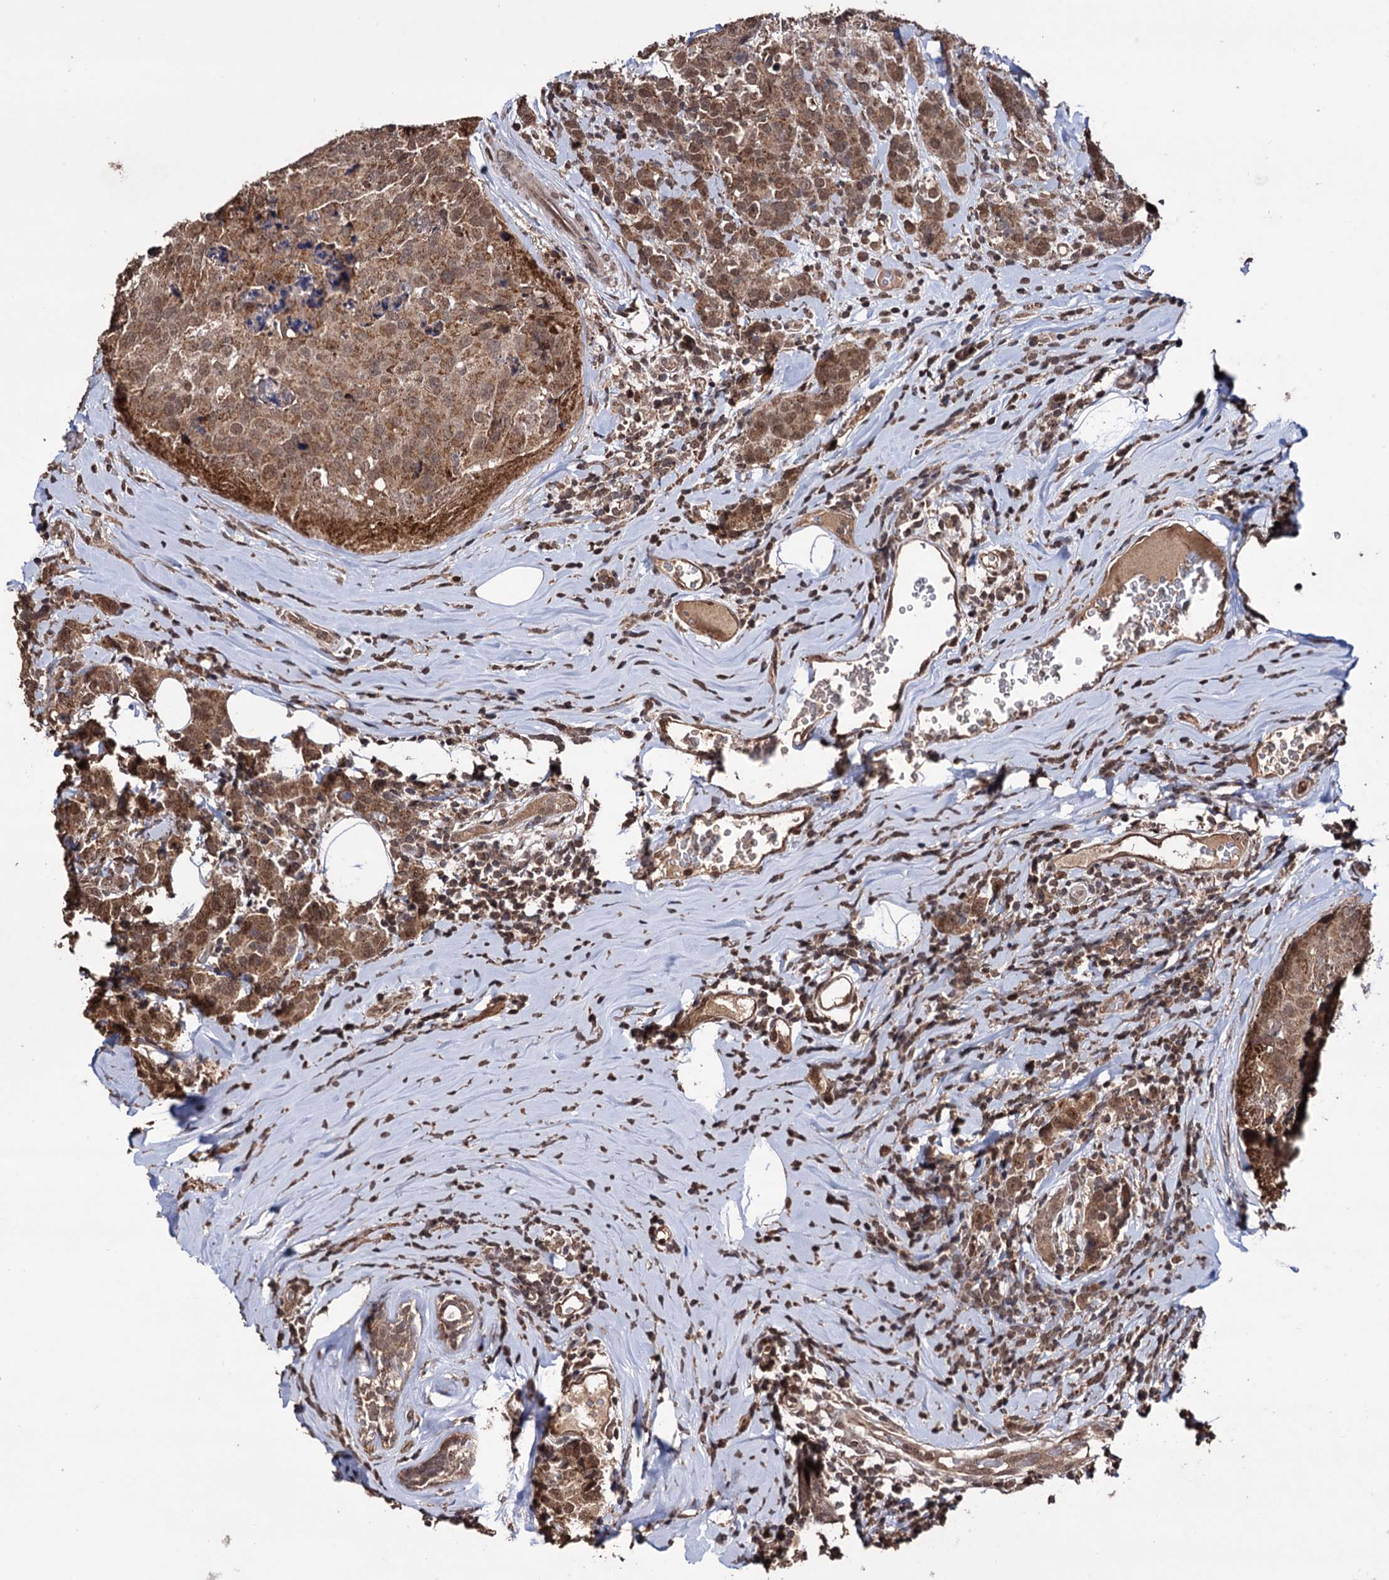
{"staining": {"intensity": "moderate", "quantity": ">75%", "location": "cytoplasmic/membranous,nuclear"}, "tissue": "breast cancer", "cell_type": "Tumor cells", "image_type": "cancer", "snomed": [{"axis": "morphology", "description": "Lobular carcinoma"}, {"axis": "topography", "description": "Breast"}], "caption": "Breast cancer tissue reveals moderate cytoplasmic/membranous and nuclear positivity in approximately >75% of tumor cells, visualized by immunohistochemistry. (Brightfield microscopy of DAB IHC at high magnification).", "gene": "KLF5", "patient": {"sex": "female", "age": 59}}